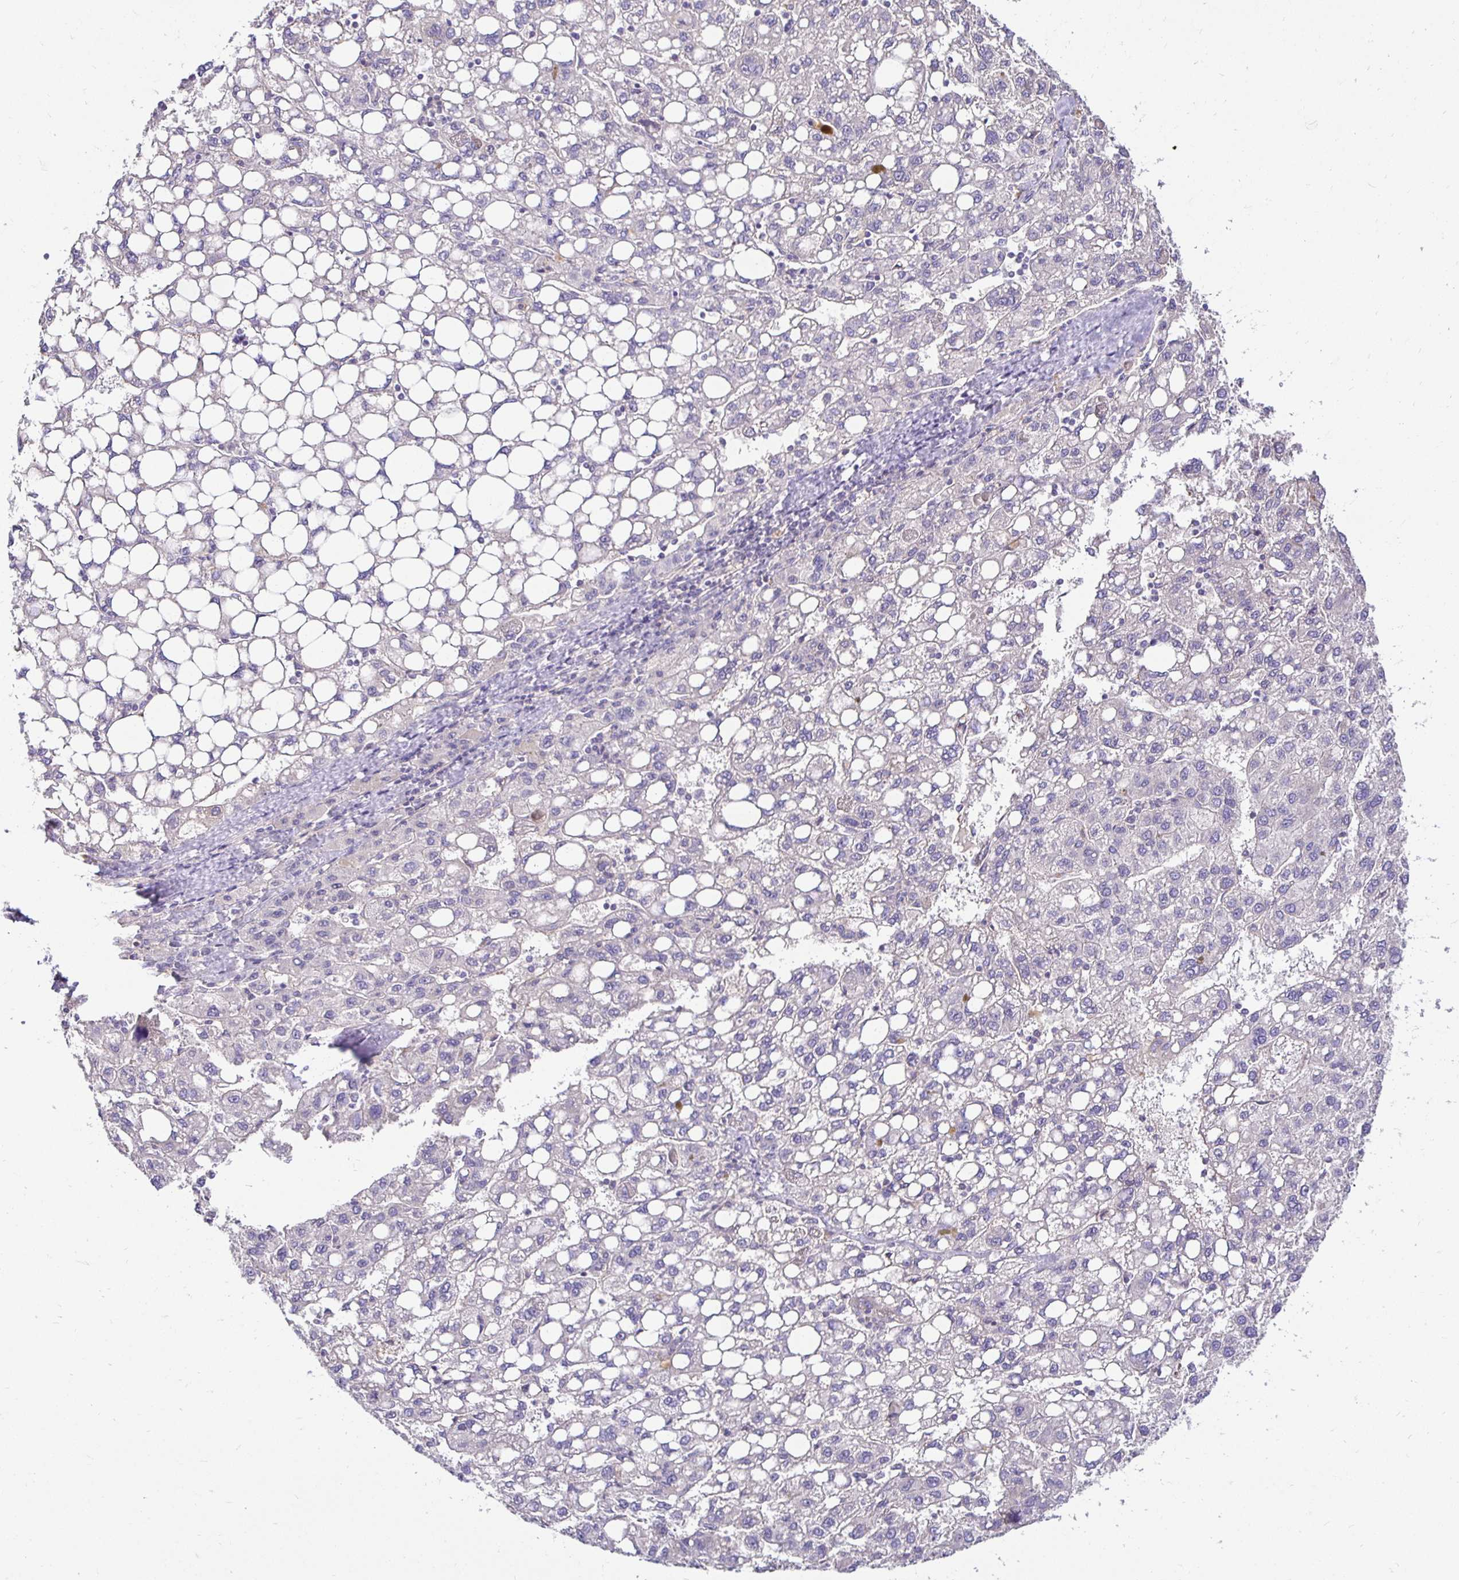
{"staining": {"intensity": "negative", "quantity": "none", "location": "none"}, "tissue": "liver cancer", "cell_type": "Tumor cells", "image_type": "cancer", "snomed": [{"axis": "morphology", "description": "Carcinoma, Hepatocellular, NOS"}, {"axis": "topography", "description": "Liver"}], "caption": "Immunohistochemical staining of liver hepatocellular carcinoma exhibits no significant staining in tumor cells.", "gene": "SLC9A1", "patient": {"sex": "female", "age": 82}}